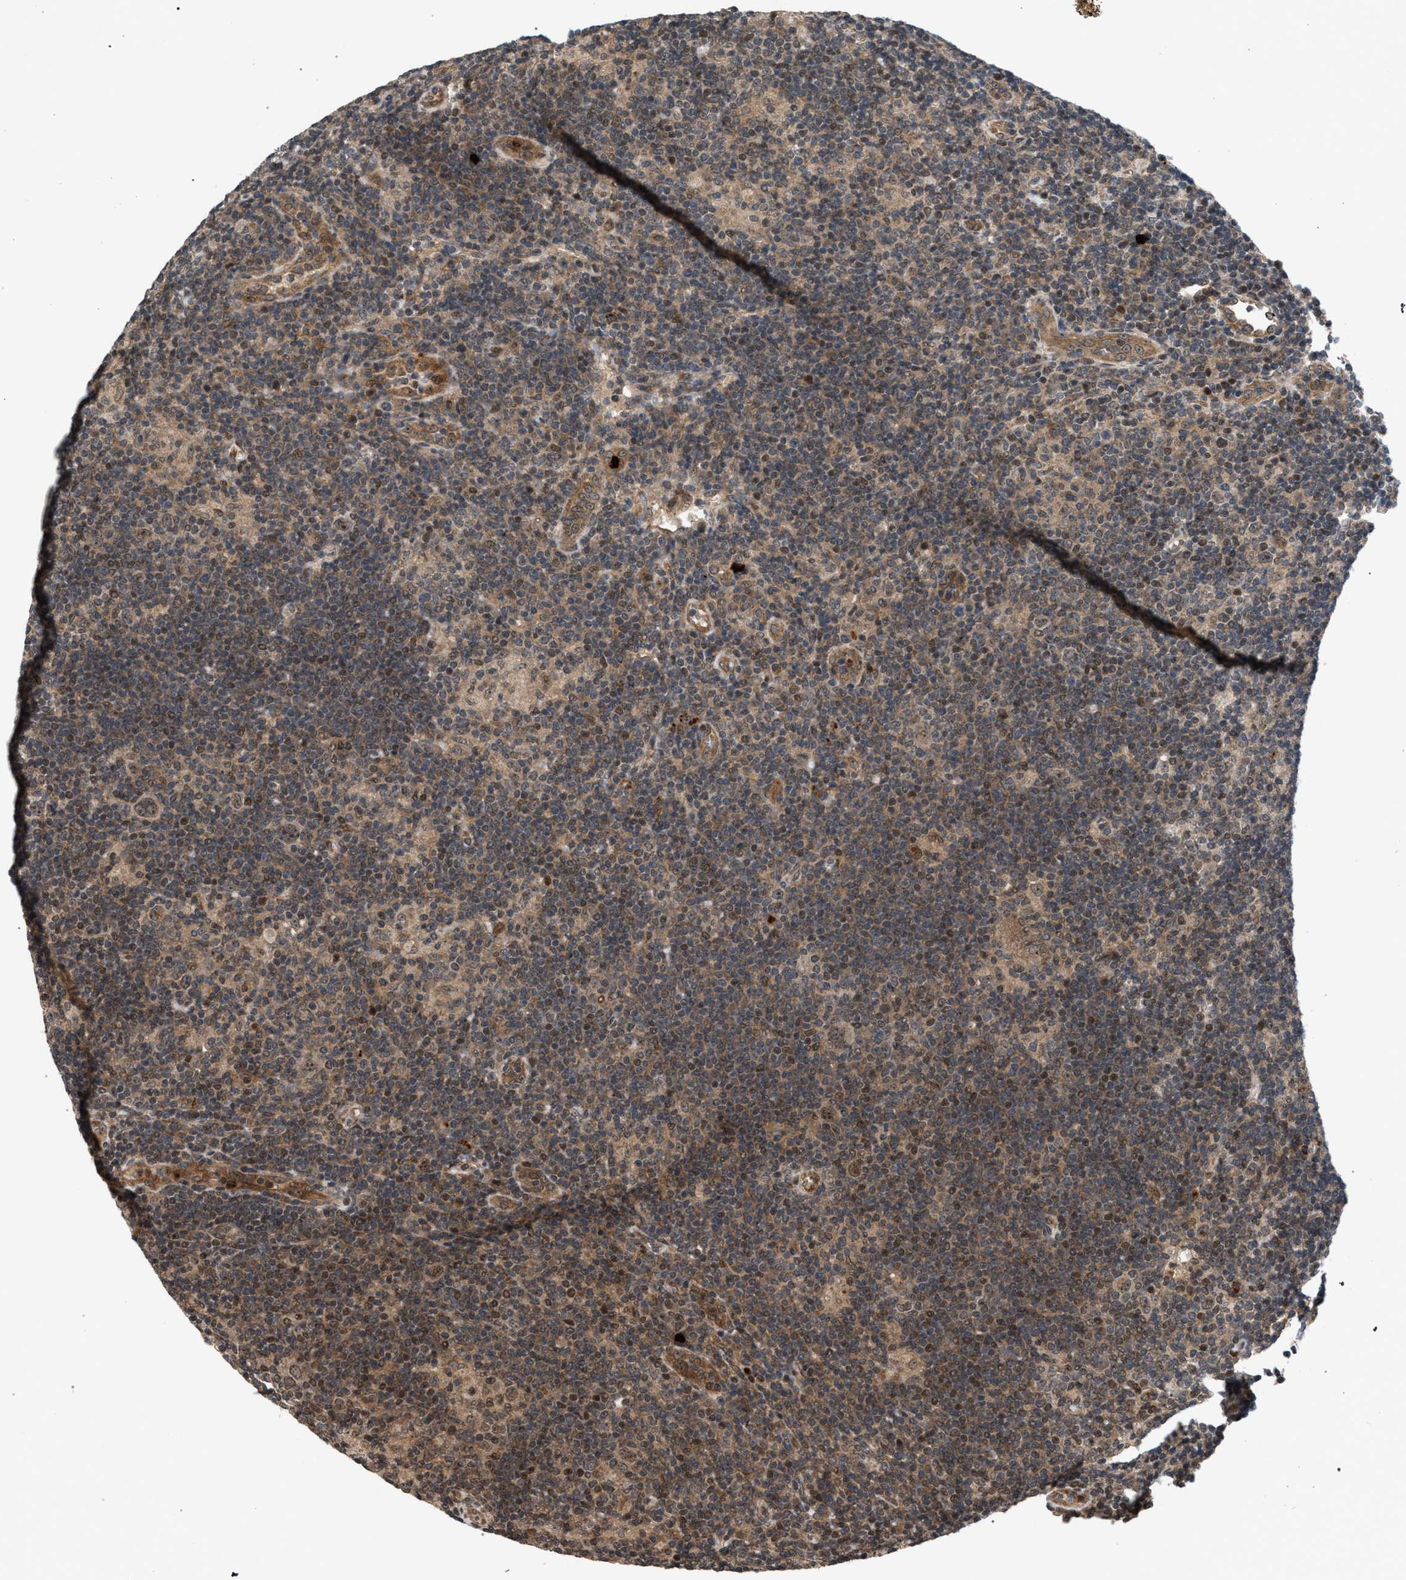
{"staining": {"intensity": "weak", "quantity": ">75%", "location": "cytoplasmic/membranous,nuclear"}, "tissue": "lymphoma", "cell_type": "Tumor cells", "image_type": "cancer", "snomed": [{"axis": "morphology", "description": "Hodgkin's disease, NOS"}, {"axis": "topography", "description": "Lymph node"}], "caption": "Hodgkin's disease was stained to show a protein in brown. There is low levels of weak cytoplasmic/membranous and nuclear expression in approximately >75% of tumor cells.", "gene": "IRAK4", "patient": {"sex": "female", "age": 57}}